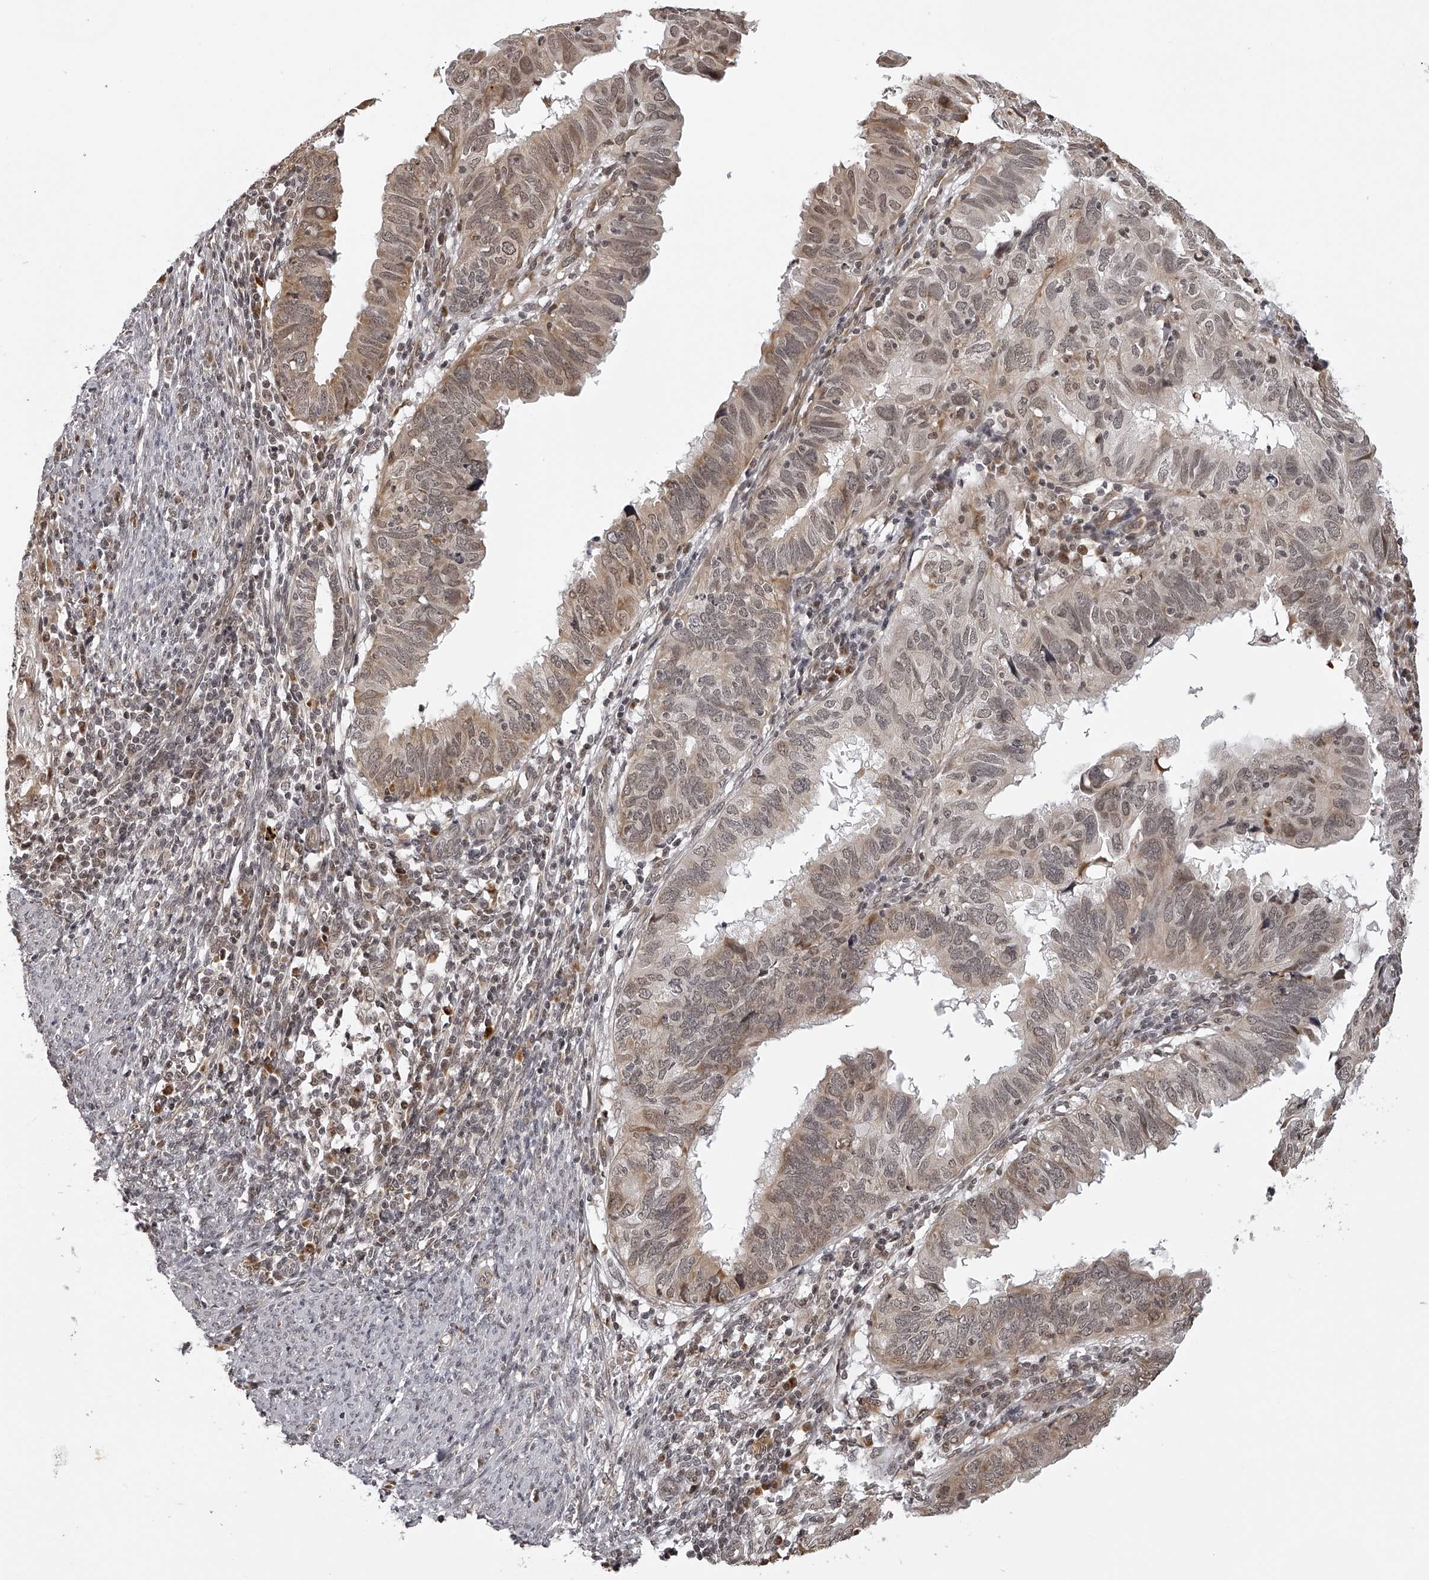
{"staining": {"intensity": "moderate", "quantity": ">75%", "location": "cytoplasmic/membranous,nuclear"}, "tissue": "endometrial cancer", "cell_type": "Tumor cells", "image_type": "cancer", "snomed": [{"axis": "morphology", "description": "Adenocarcinoma, NOS"}, {"axis": "topography", "description": "Uterus"}], "caption": "A medium amount of moderate cytoplasmic/membranous and nuclear positivity is identified in about >75% of tumor cells in endometrial cancer (adenocarcinoma) tissue.", "gene": "ODF2L", "patient": {"sex": "female", "age": 77}}